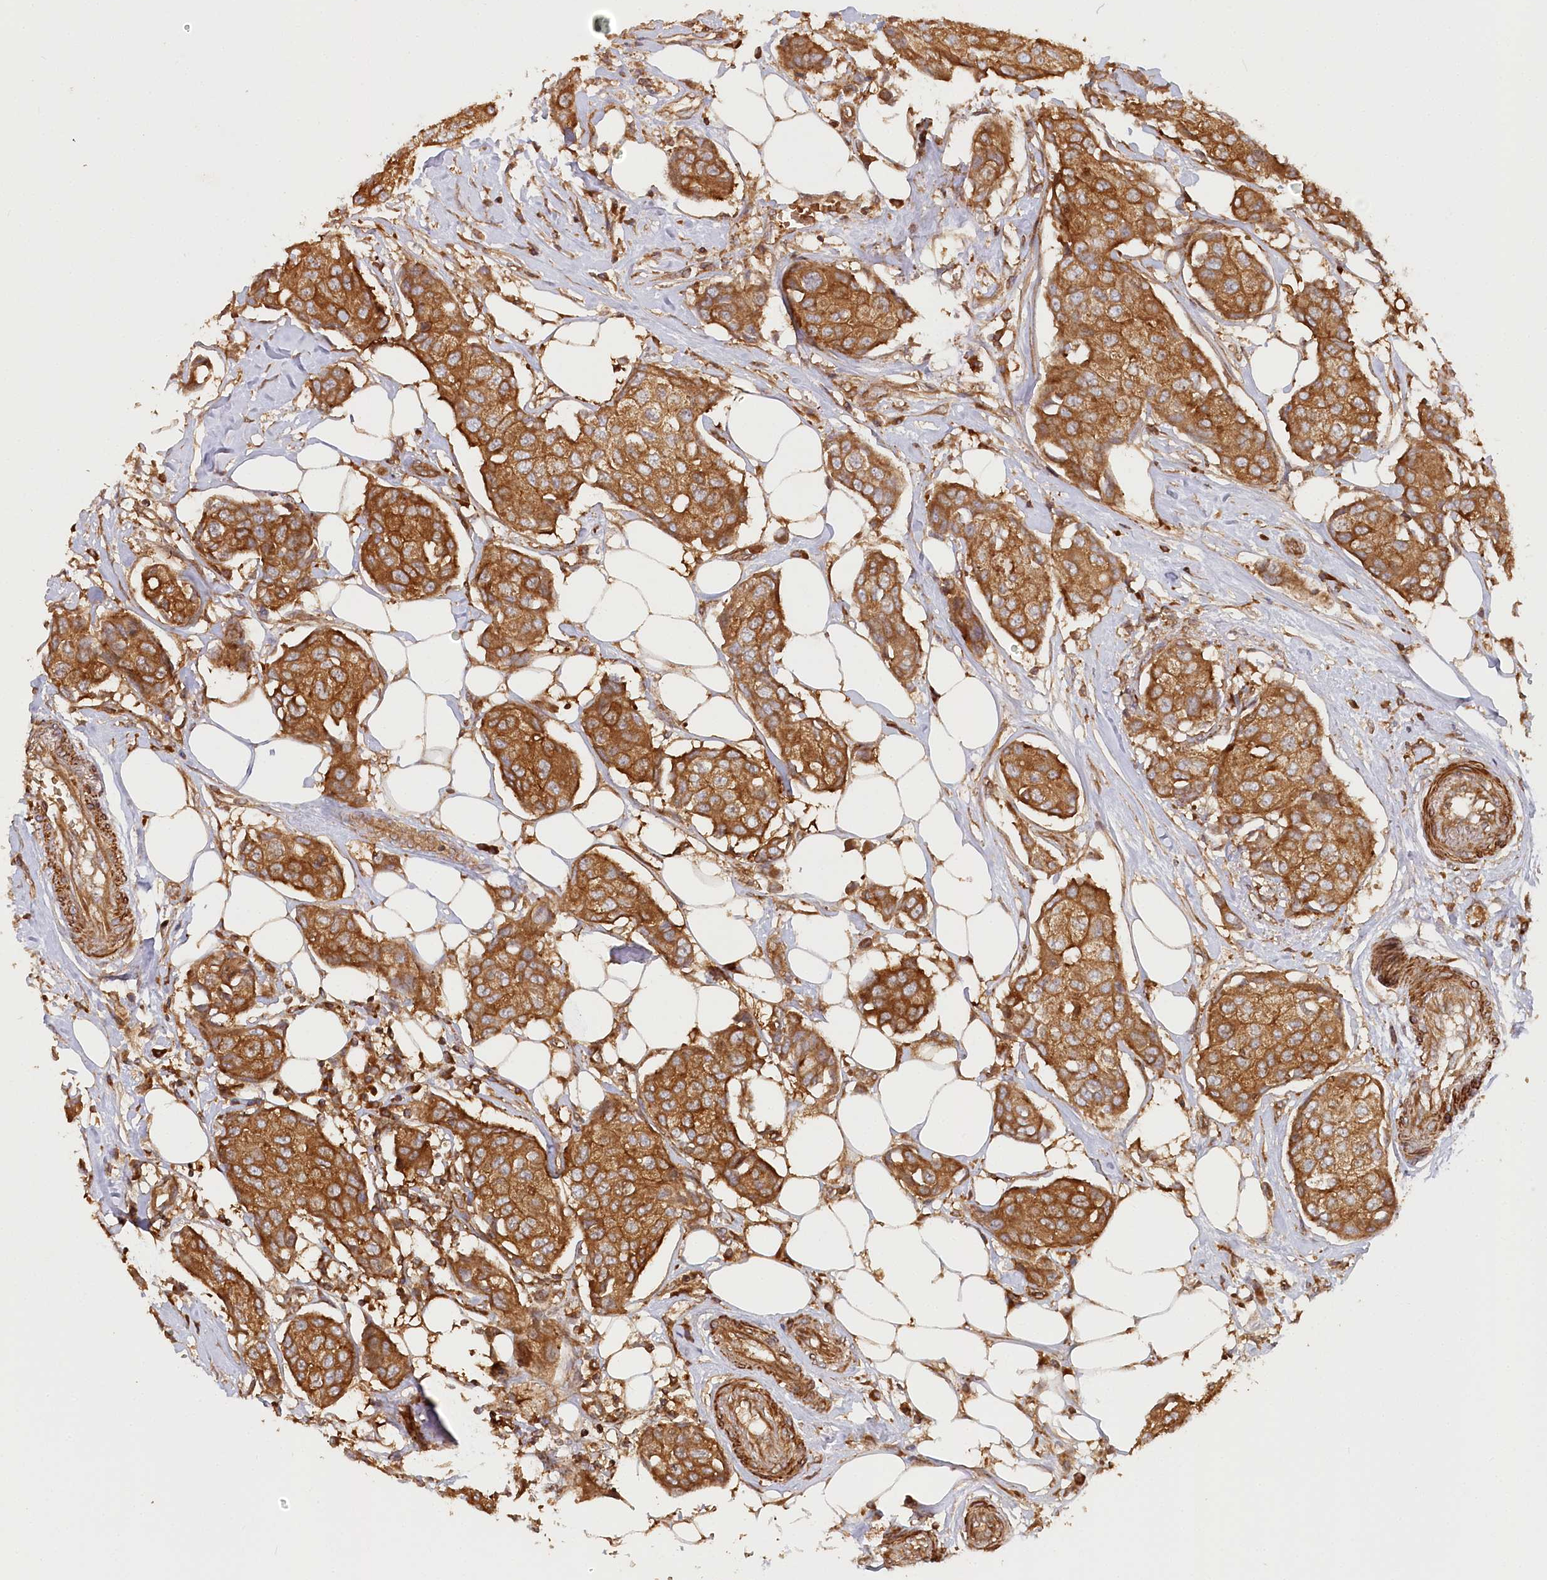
{"staining": {"intensity": "strong", "quantity": ">75%", "location": "cytoplasmic/membranous"}, "tissue": "breast cancer", "cell_type": "Tumor cells", "image_type": "cancer", "snomed": [{"axis": "morphology", "description": "Duct carcinoma"}, {"axis": "topography", "description": "Breast"}], "caption": "This photomicrograph displays IHC staining of breast invasive ductal carcinoma, with high strong cytoplasmic/membranous expression in approximately >75% of tumor cells.", "gene": "PAIP2", "patient": {"sex": "female", "age": 80}}